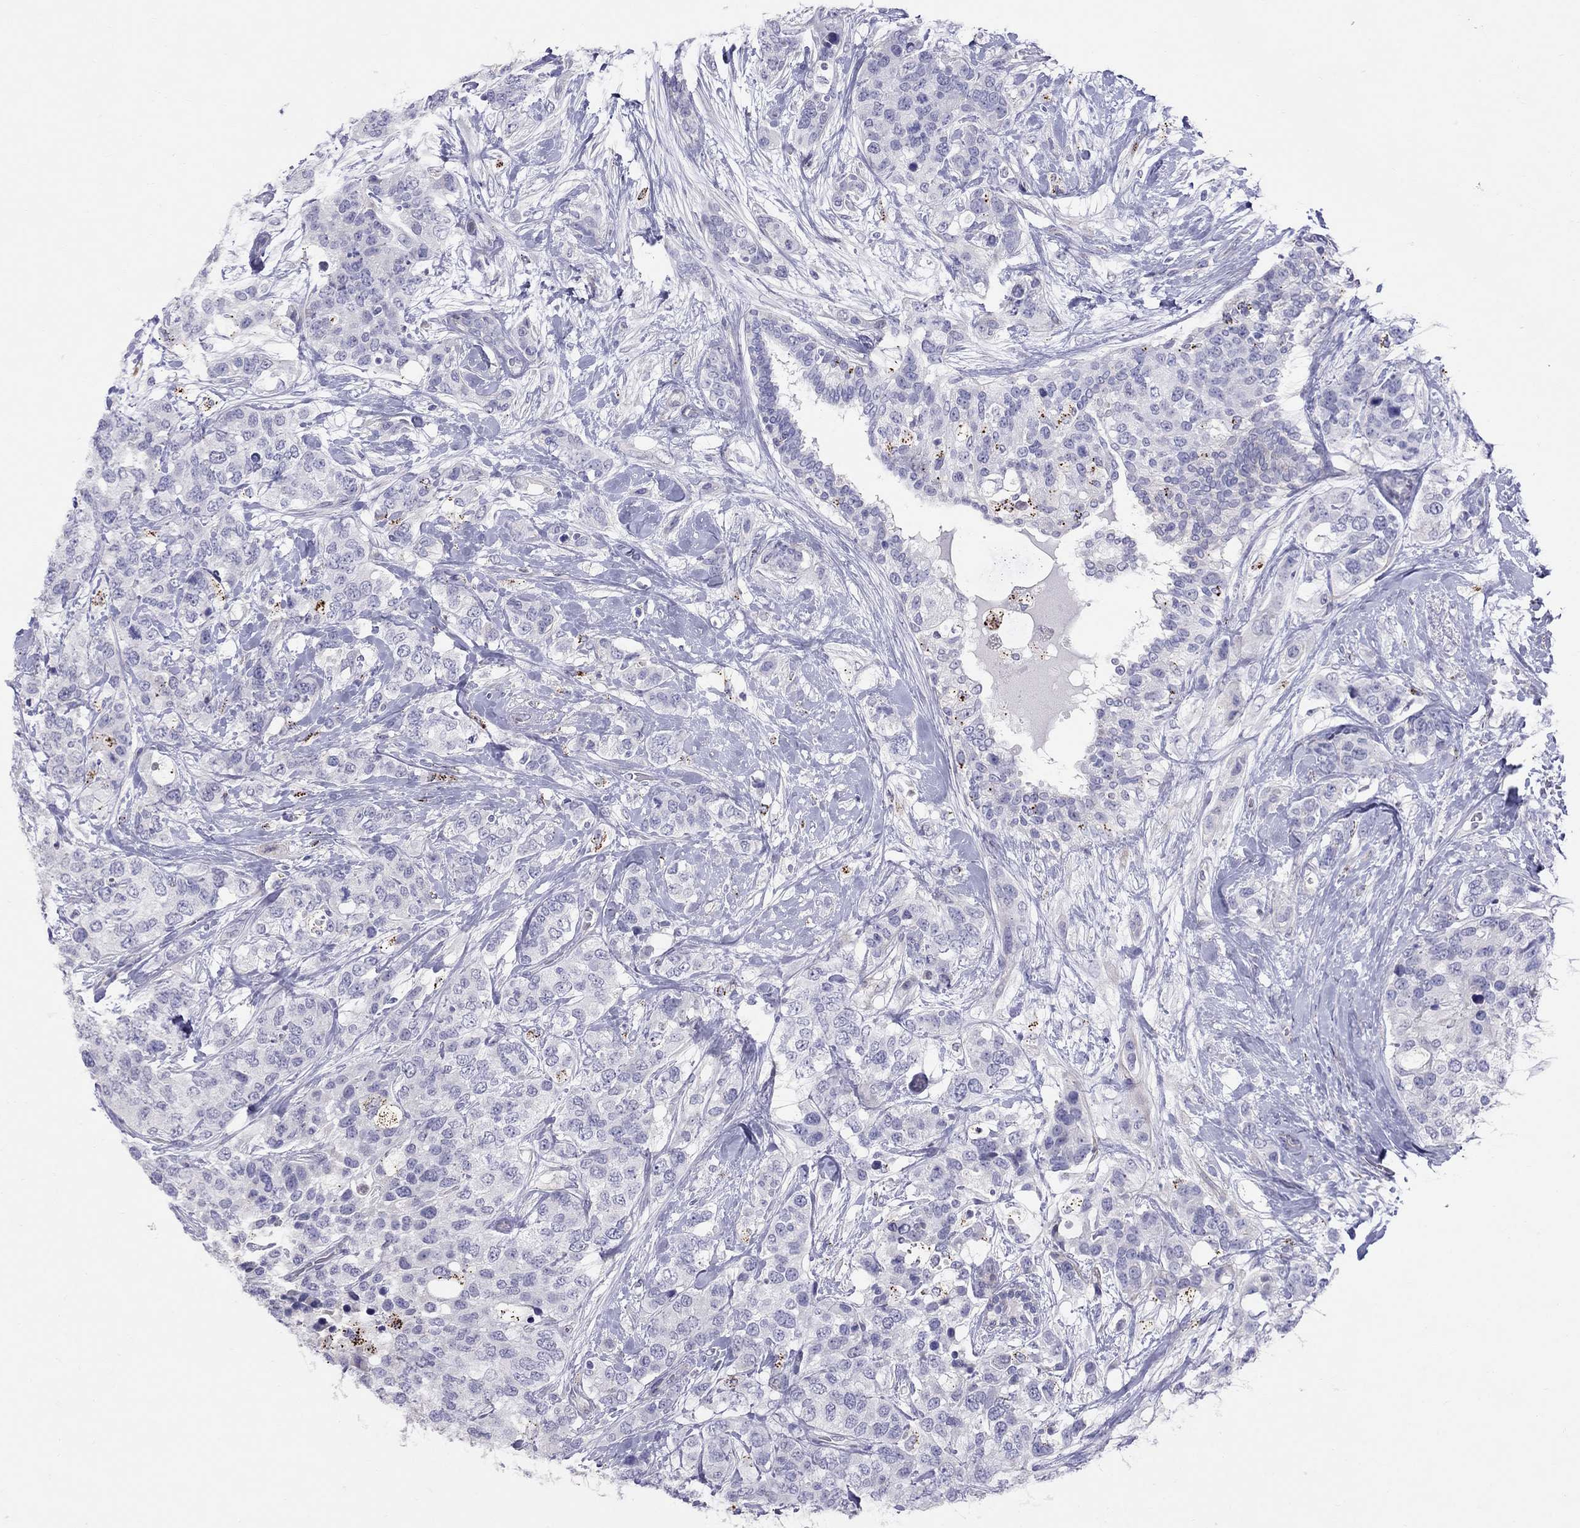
{"staining": {"intensity": "negative", "quantity": "none", "location": "none"}, "tissue": "breast cancer", "cell_type": "Tumor cells", "image_type": "cancer", "snomed": [{"axis": "morphology", "description": "Lobular carcinoma"}, {"axis": "topography", "description": "Breast"}], "caption": "IHC of breast lobular carcinoma reveals no staining in tumor cells.", "gene": "MAGEB4", "patient": {"sex": "female", "age": 59}}